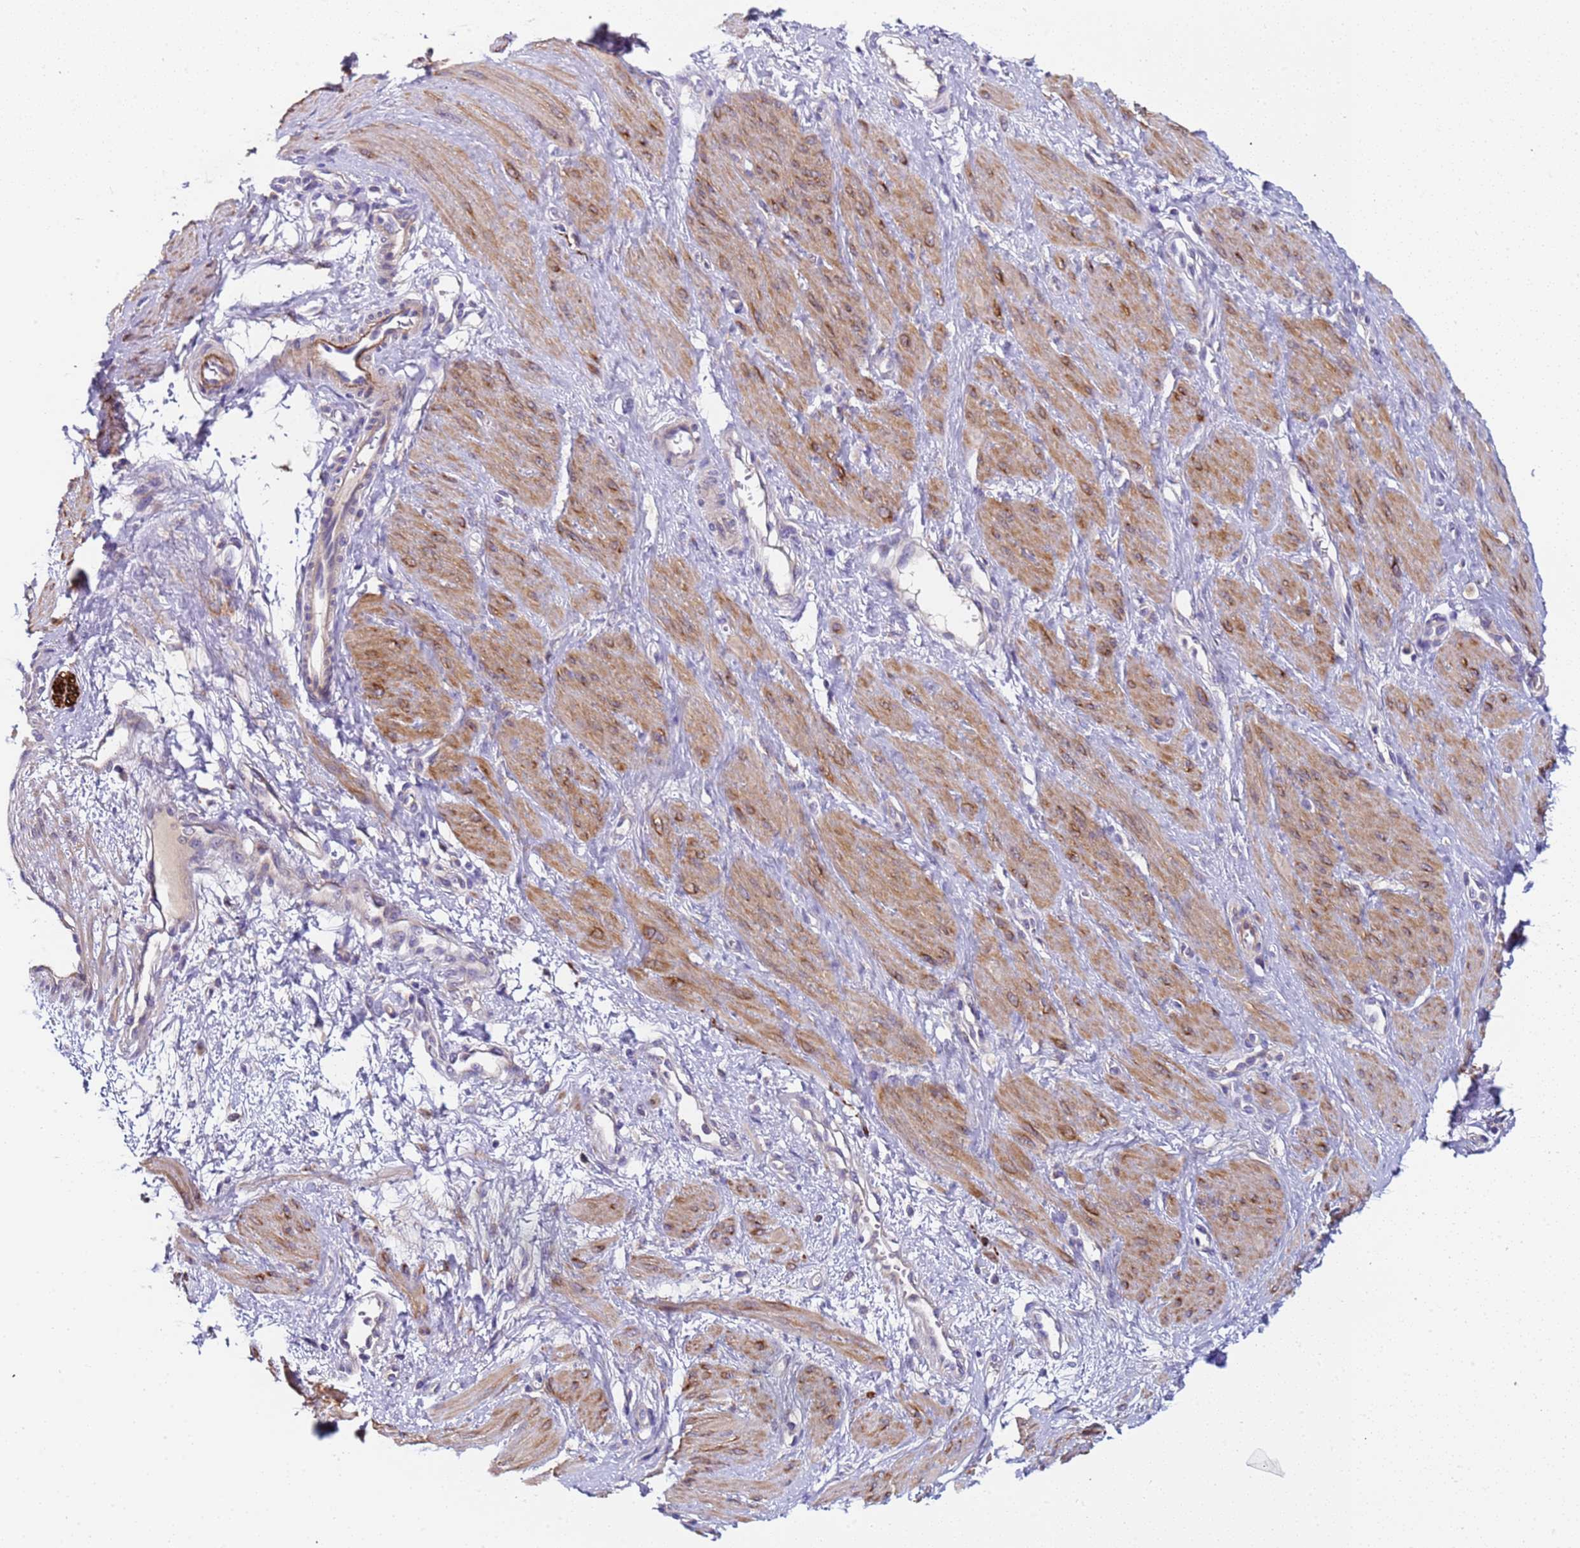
{"staining": {"intensity": "moderate", "quantity": ">75%", "location": "cytoplasmic/membranous"}, "tissue": "smooth muscle", "cell_type": "Smooth muscle cells", "image_type": "normal", "snomed": [{"axis": "morphology", "description": "Normal tissue, NOS"}, {"axis": "topography", "description": "Smooth muscle"}, {"axis": "topography", "description": "Uterus"}], "caption": "DAB (3,3'-diaminobenzidine) immunohistochemical staining of normal smooth muscle exhibits moderate cytoplasmic/membranous protein positivity in about >75% of smooth muscle cells. The protein is shown in brown color, while the nuclei are stained blue.", "gene": "PAQR7", "patient": {"sex": "female", "age": 39}}